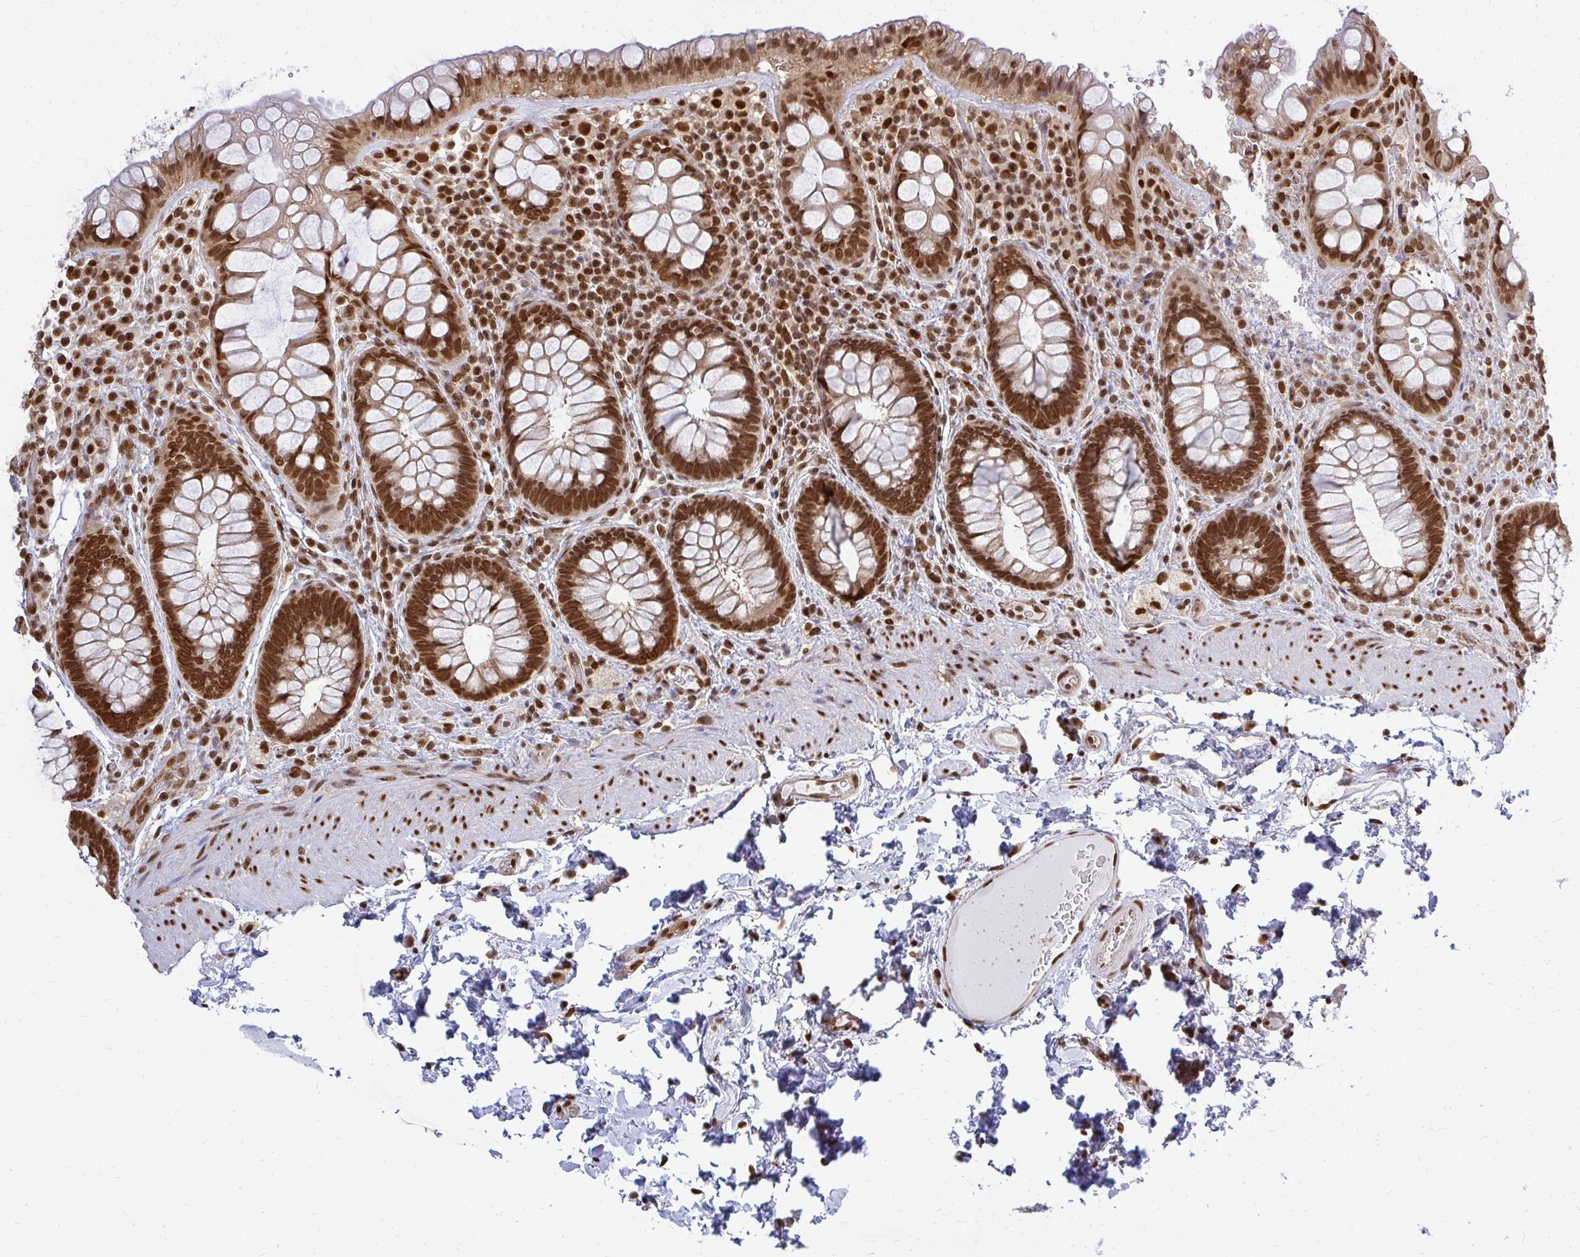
{"staining": {"intensity": "strong", "quantity": ">75%", "location": "nuclear"}, "tissue": "rectum", "cell_type": "Glandular cells", "image_type": "normal", "snomed": [{"axis": "morphology", "description": "Normal tissue, NOS"}, {"axis": "topography", "description": "Rectum"}], "caption": "Immunohistochemical staining of benign human rectum exhibits strong nuclear protein staining in about >75% of glandular cells. The staining is performed using DAB (3,3'-diaminobenzidine) brown chromogen to label protein expression. The nuclei are counter-stained blue using hematoxylin.", "gene": "XPO1", "patient": {"sex": "female", "age": 69}}